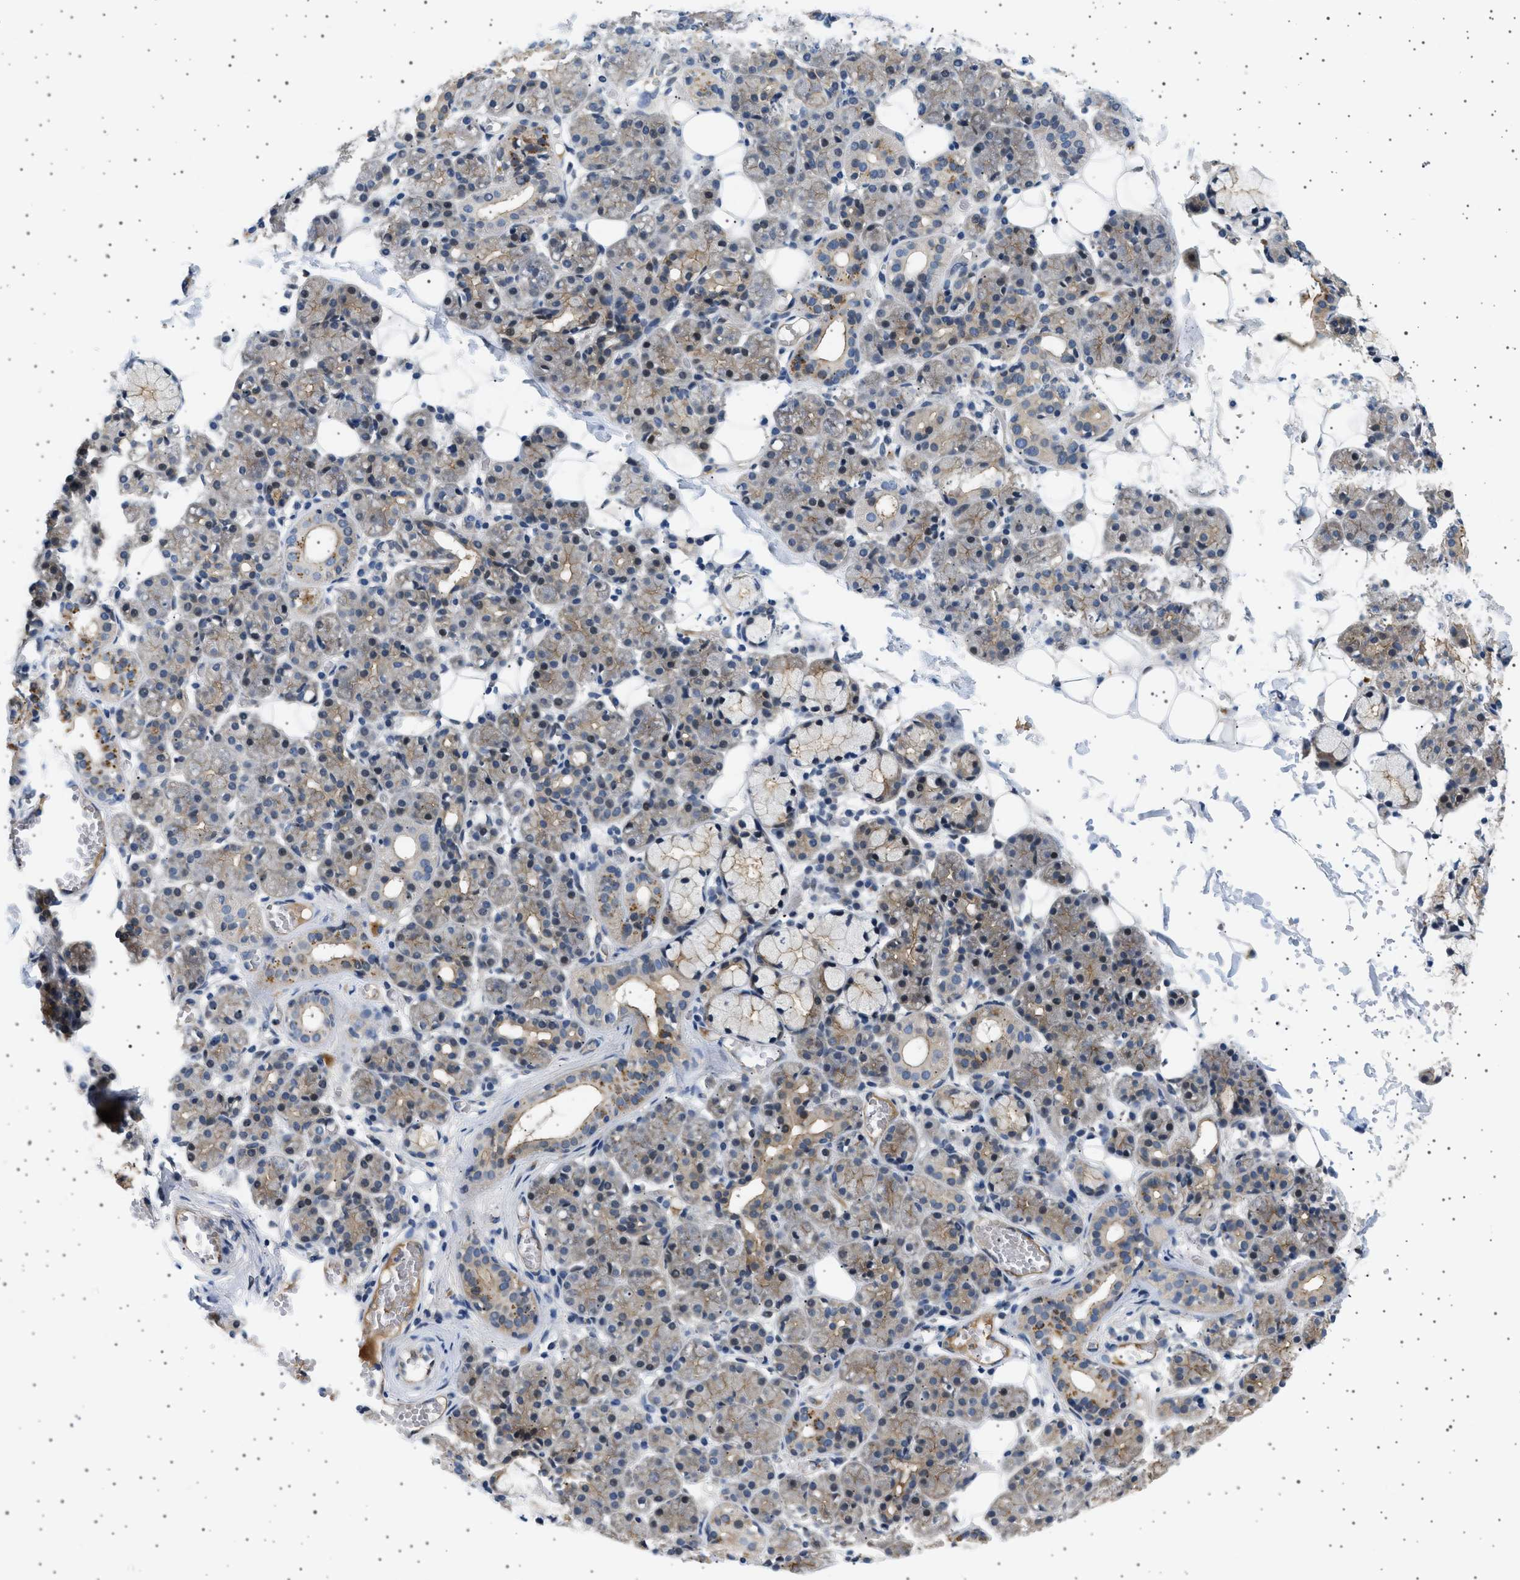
{"staining": {"intensity": "moderate", "quantity": "<25%", "location": "cytoplasmic/membranous"}, "tissue": "salivary gland", "cell_type": "Glandular cells", "image_type": "normal", "snomed": [{"axis": "morphology", "description": "Normal tissue, NOS"}, {"axis": "topography", "description": "Salivary gland"}], "caption": "The image demonstrates staining of unremarkable salivary gland, revealing moderate cytoplasmic/membranous protein expression (brown color) within glandular cells.", "gene": "PLPP6", "patient": {"sex": "male", "age": 63}}